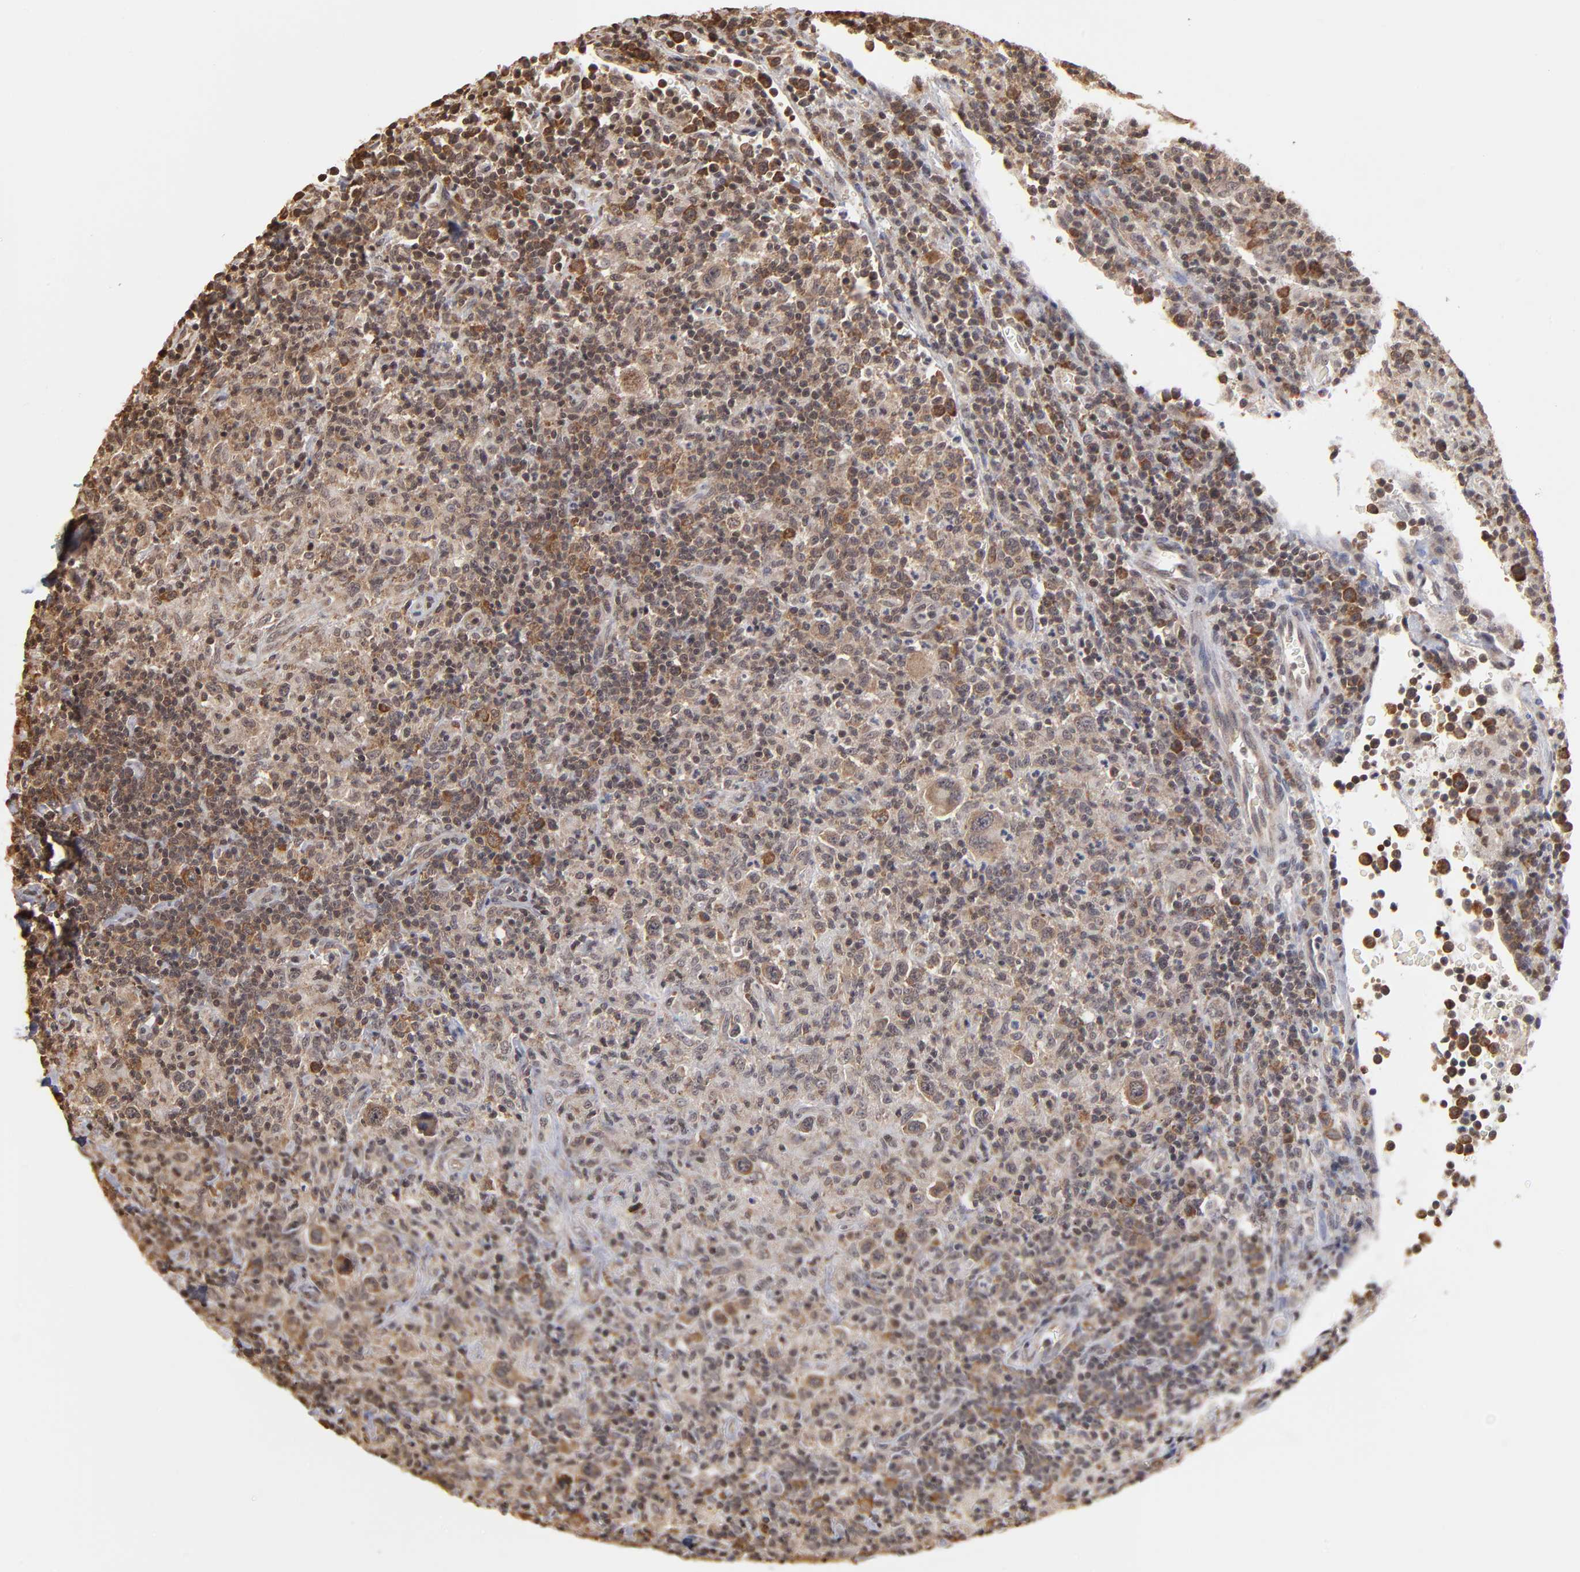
{"staining": {"intensity": "moderate", "quantity": "25%-75%", "location": "cytoplasmic/membranous"}, "tissue": "lymphoma", "cell_type": "Tumor cells", "image_type": "cancer", "snomed": [{"axis": "morphology", "description": "Hodgkin's disease, NOS"}, {"axis": "topography", "description": "Lymph node"}], "caption": "Protein expression analysis of human Hodgkin's disease reveals moderate cytoplasmic/membranous expression in about 25%-75% of tumor cells.", "gene": "BRPF1", "patient": {"sex": "male", "age": 65}}